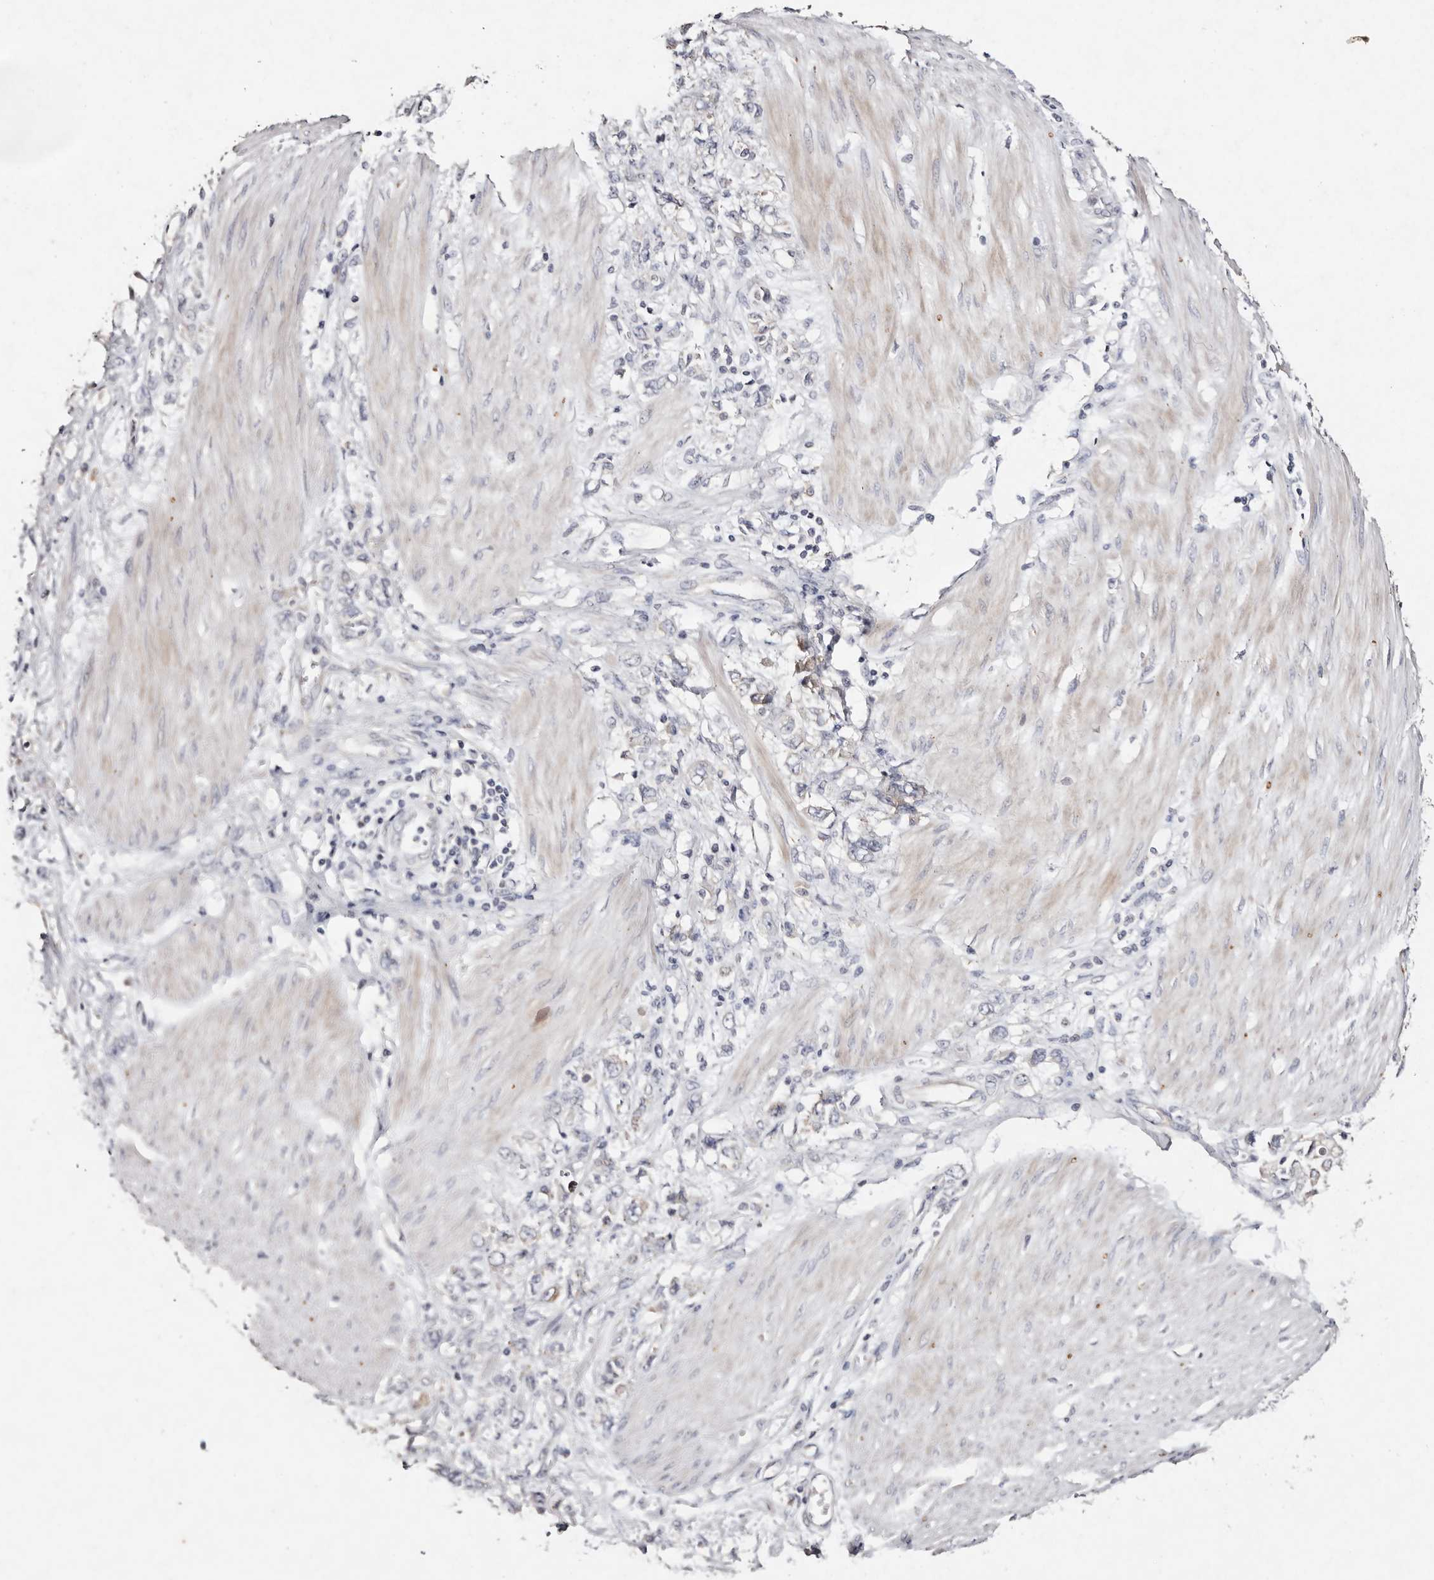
{"staining": {"intensity": "negative", "quantity": "none", "location": "none"}, "tissue": "stomach cancer", "cell_type": "Tumor cells", "image_type": "cancer", "snomed": [{"axis": "morphology", "description": "Adenocarcinoma, NOS"}, {"axis": "topography", "description": "Stomach"}], "caption": "This image is of stomach cancer stained with immunohistochemistry to label a protein in brown with the nuclei are counter-stained blue. There is no expression in tumor cells.", "gene": "TSC2", "patient": {"sex": "female", "age": 76}}